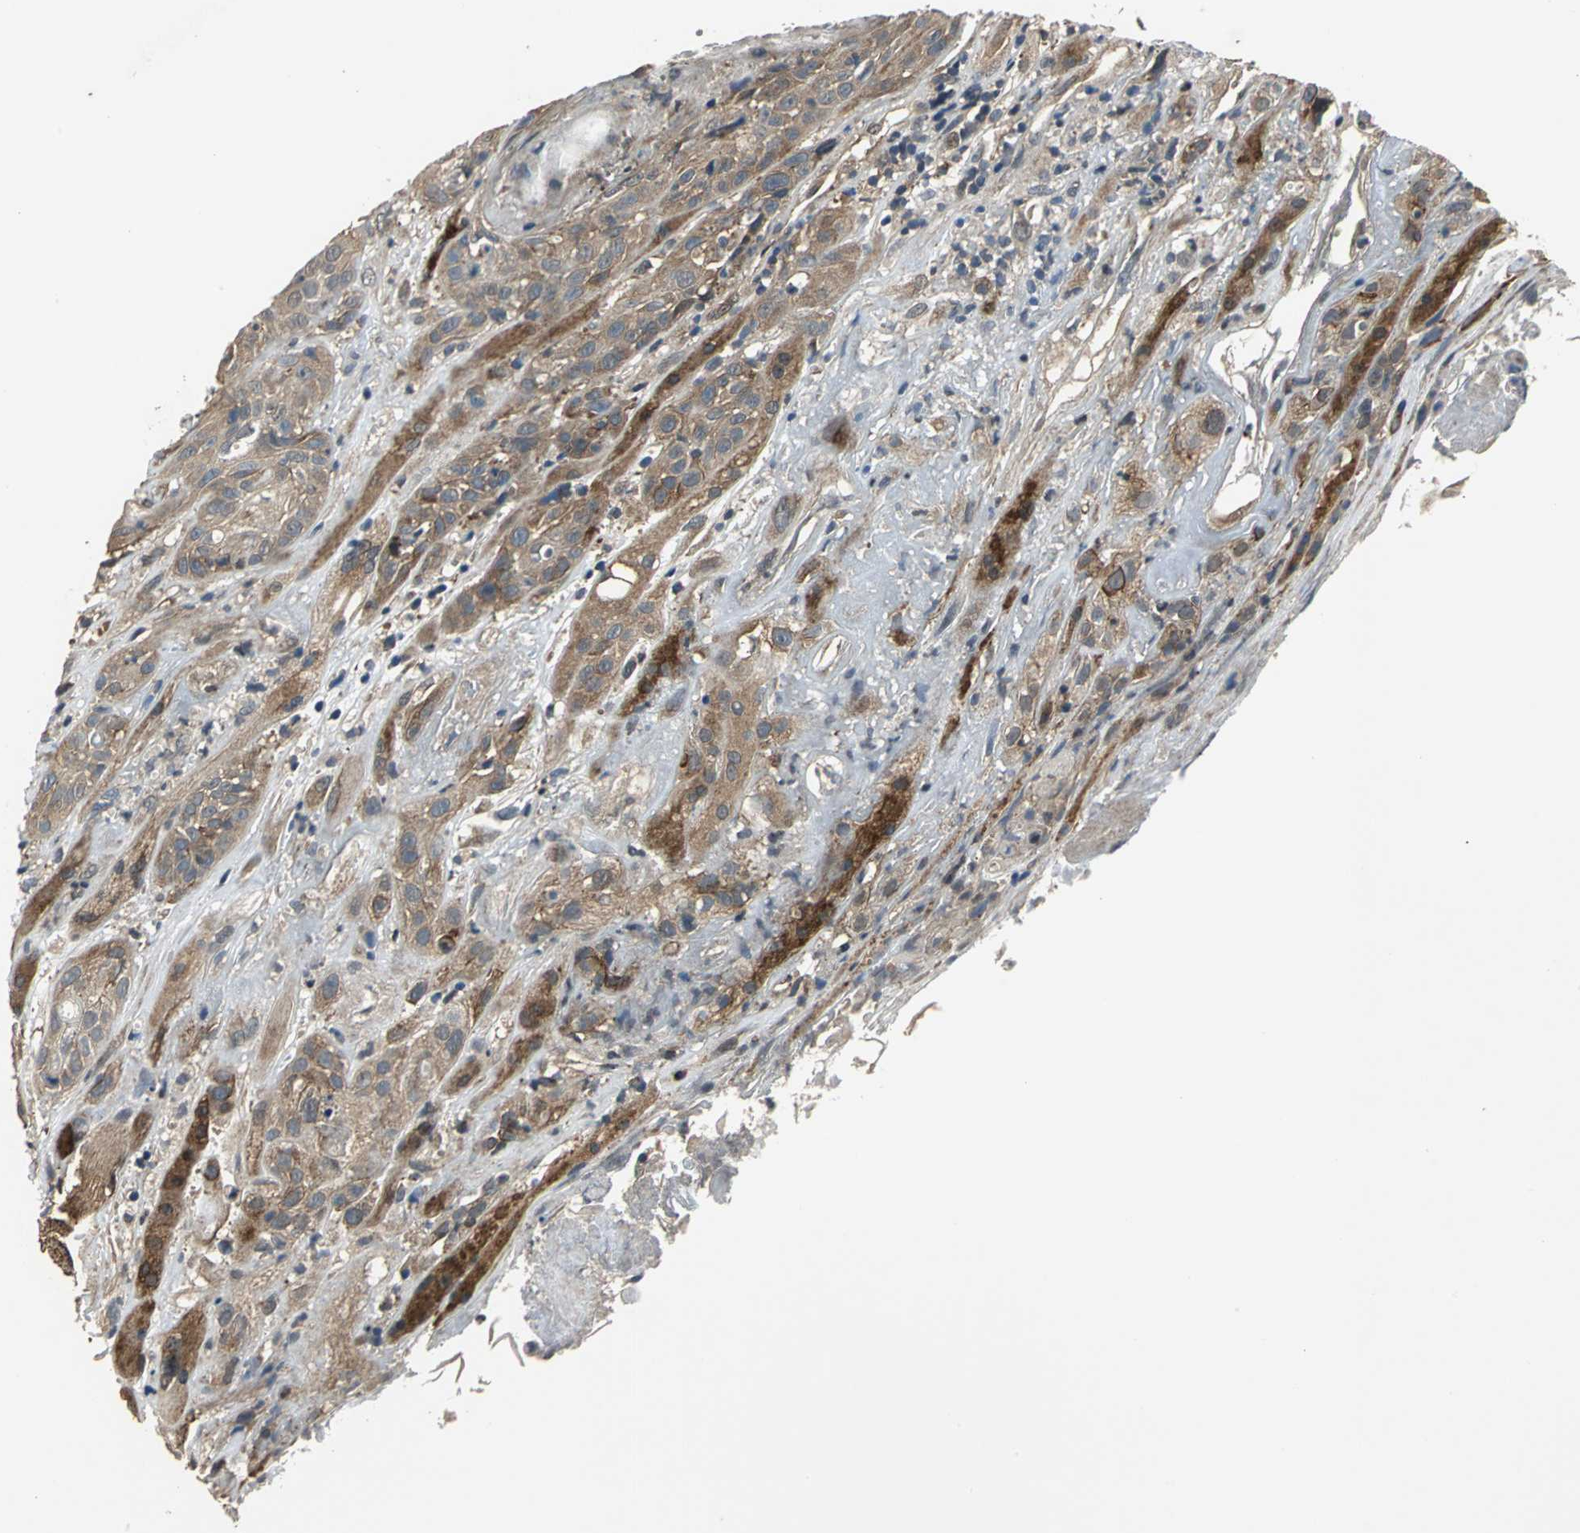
{"staining": {"intensity": "moderate", "quantity": ">75%", "location": "cytoplasmic/membranous"}, "tissue": "head and neck cancer", "cell_type": "Tumor cells", "image_type": "cancer", "snomed": [{"axis": "morphology", "description": "Squamous cell carcinoma, NOS"}, {"axis": "topography", "description": "Head-Neck"}], "caption": "Protein staining demonstrates moderate cytoplasmic/membranous expression in approximately >75% of tumor cells in squamous cell carcinoma (head and neck).", "gene": "EIF2B2", "patient": {"sex": "female", "age": 84}}